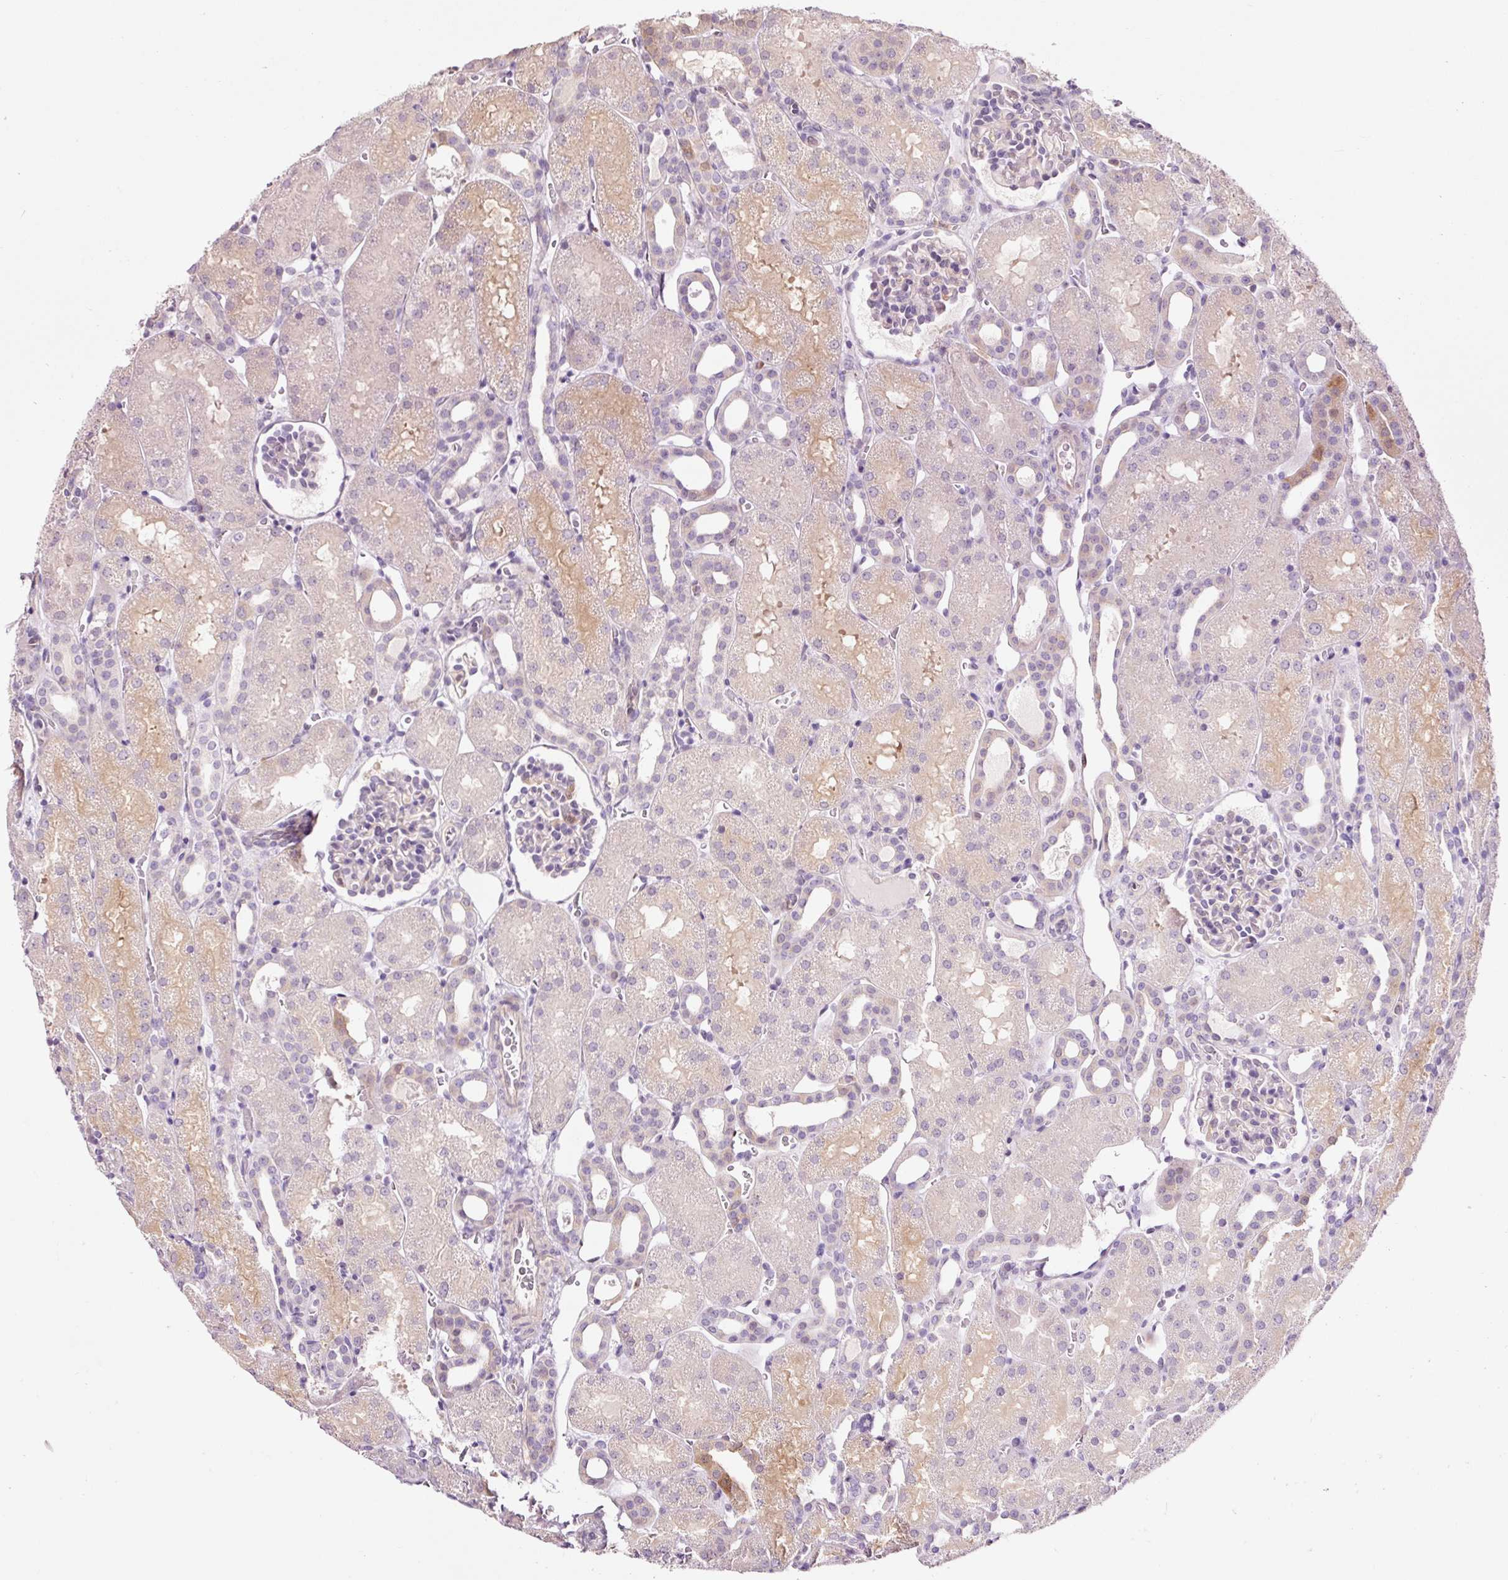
{"staining": {"intensity": "weak", "quantity": "<25%", "location": "cytoplasmic/membranous"}, "tissue": "kidney", "cell_type": "Cells in glomeruli", "image_type": "normal", "snomed": [{"axis": "morphology", "description": "Normal tissue, NOS"}, {"axis": "topography", "description": "Kidney"}], "caption": "Histopathology image shows no protein expression in cells in glomeruli of unremarkable kidney.", "gene": "FBXL14", "patient": {"sex": "male", "age": 2}}